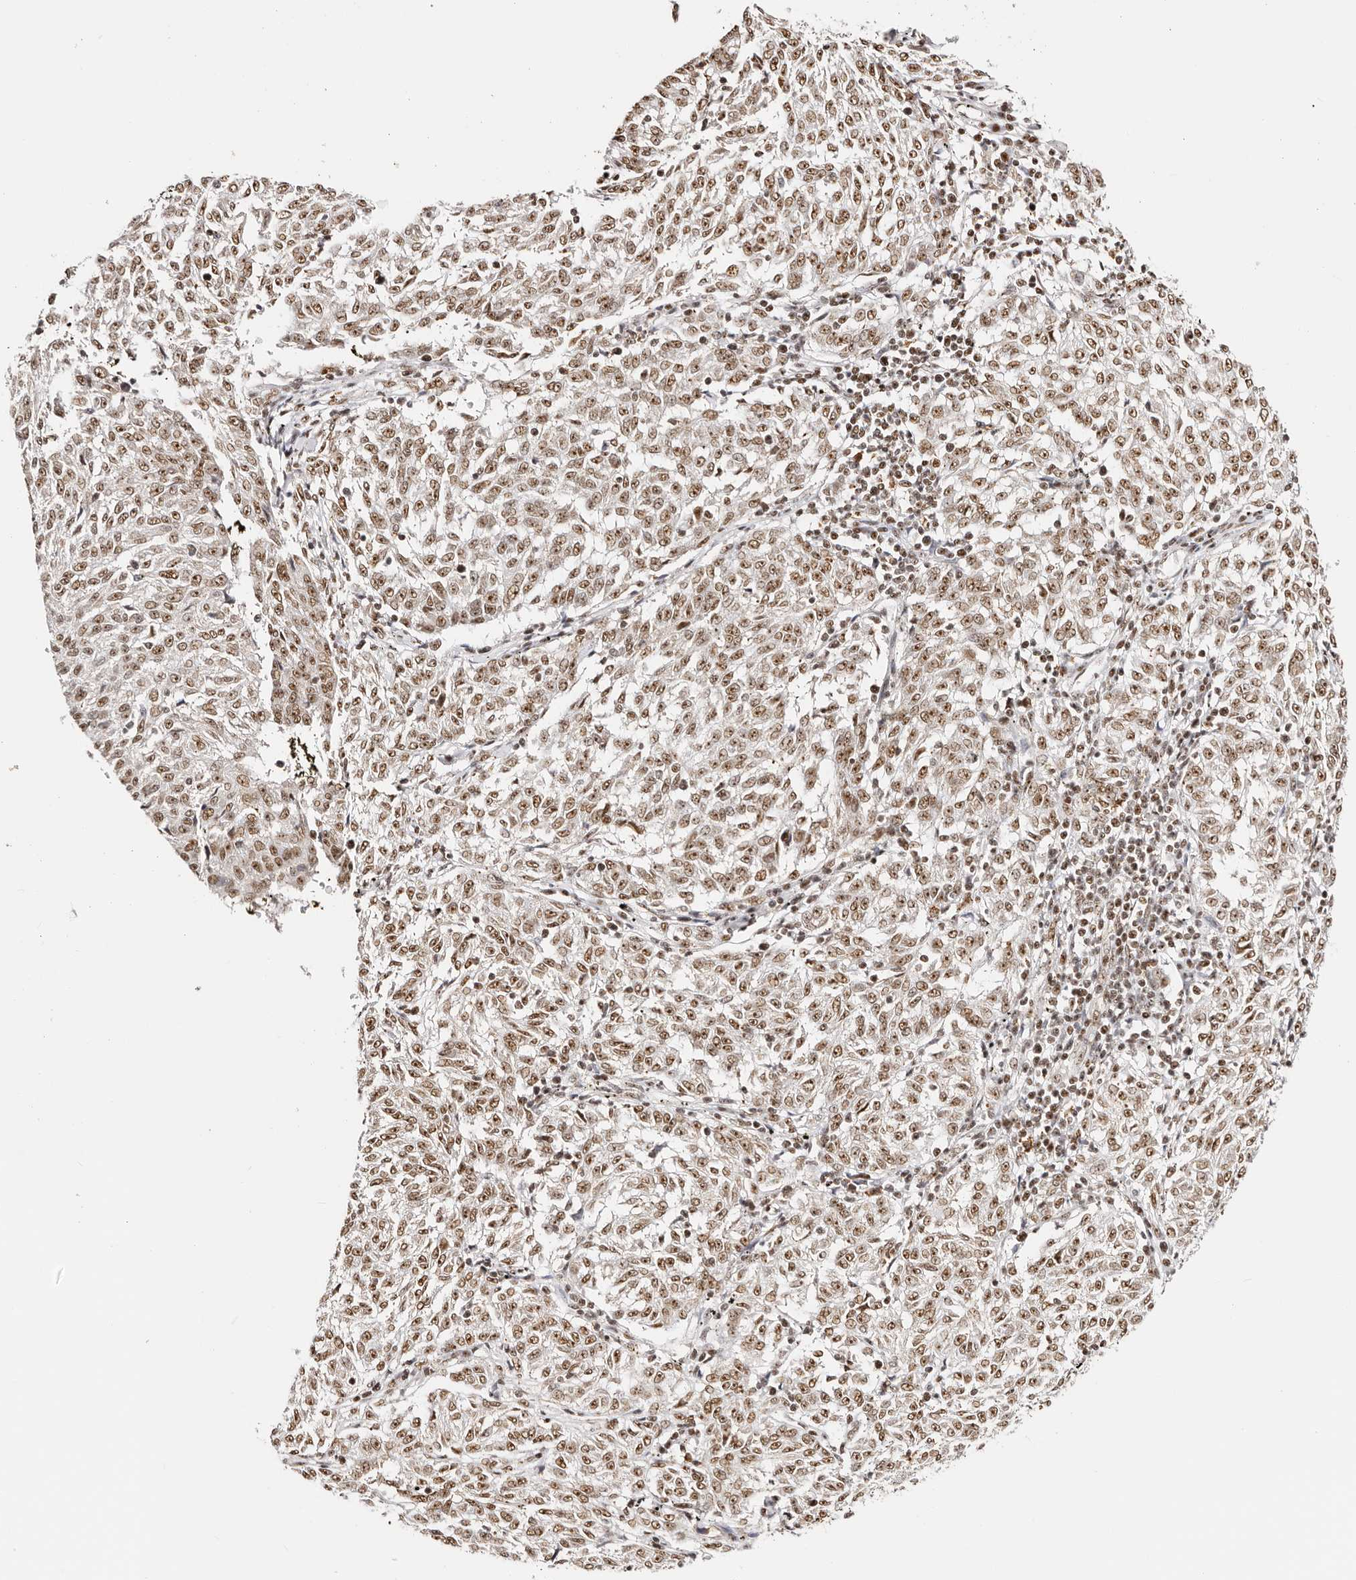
{"staining": {"intensity": "moderate", "quantity": ">75%", "location": "nuclear"}, "tissue": "melanoma", "cell_type": "Tumor cells", "image_type": "cancer", "snomed": [{"axis": "morphology", "description": "Malignant melanoma, NOS"}, {"axis": "topography", "description": "Skin"}], "caption": "Protein staining of malignant melanoma tissue shows moderate nuclear staining in approximately >75% of tumor cells.", "gene": "IQGAP3", "patient": {"sex": "female", "age": 72}}